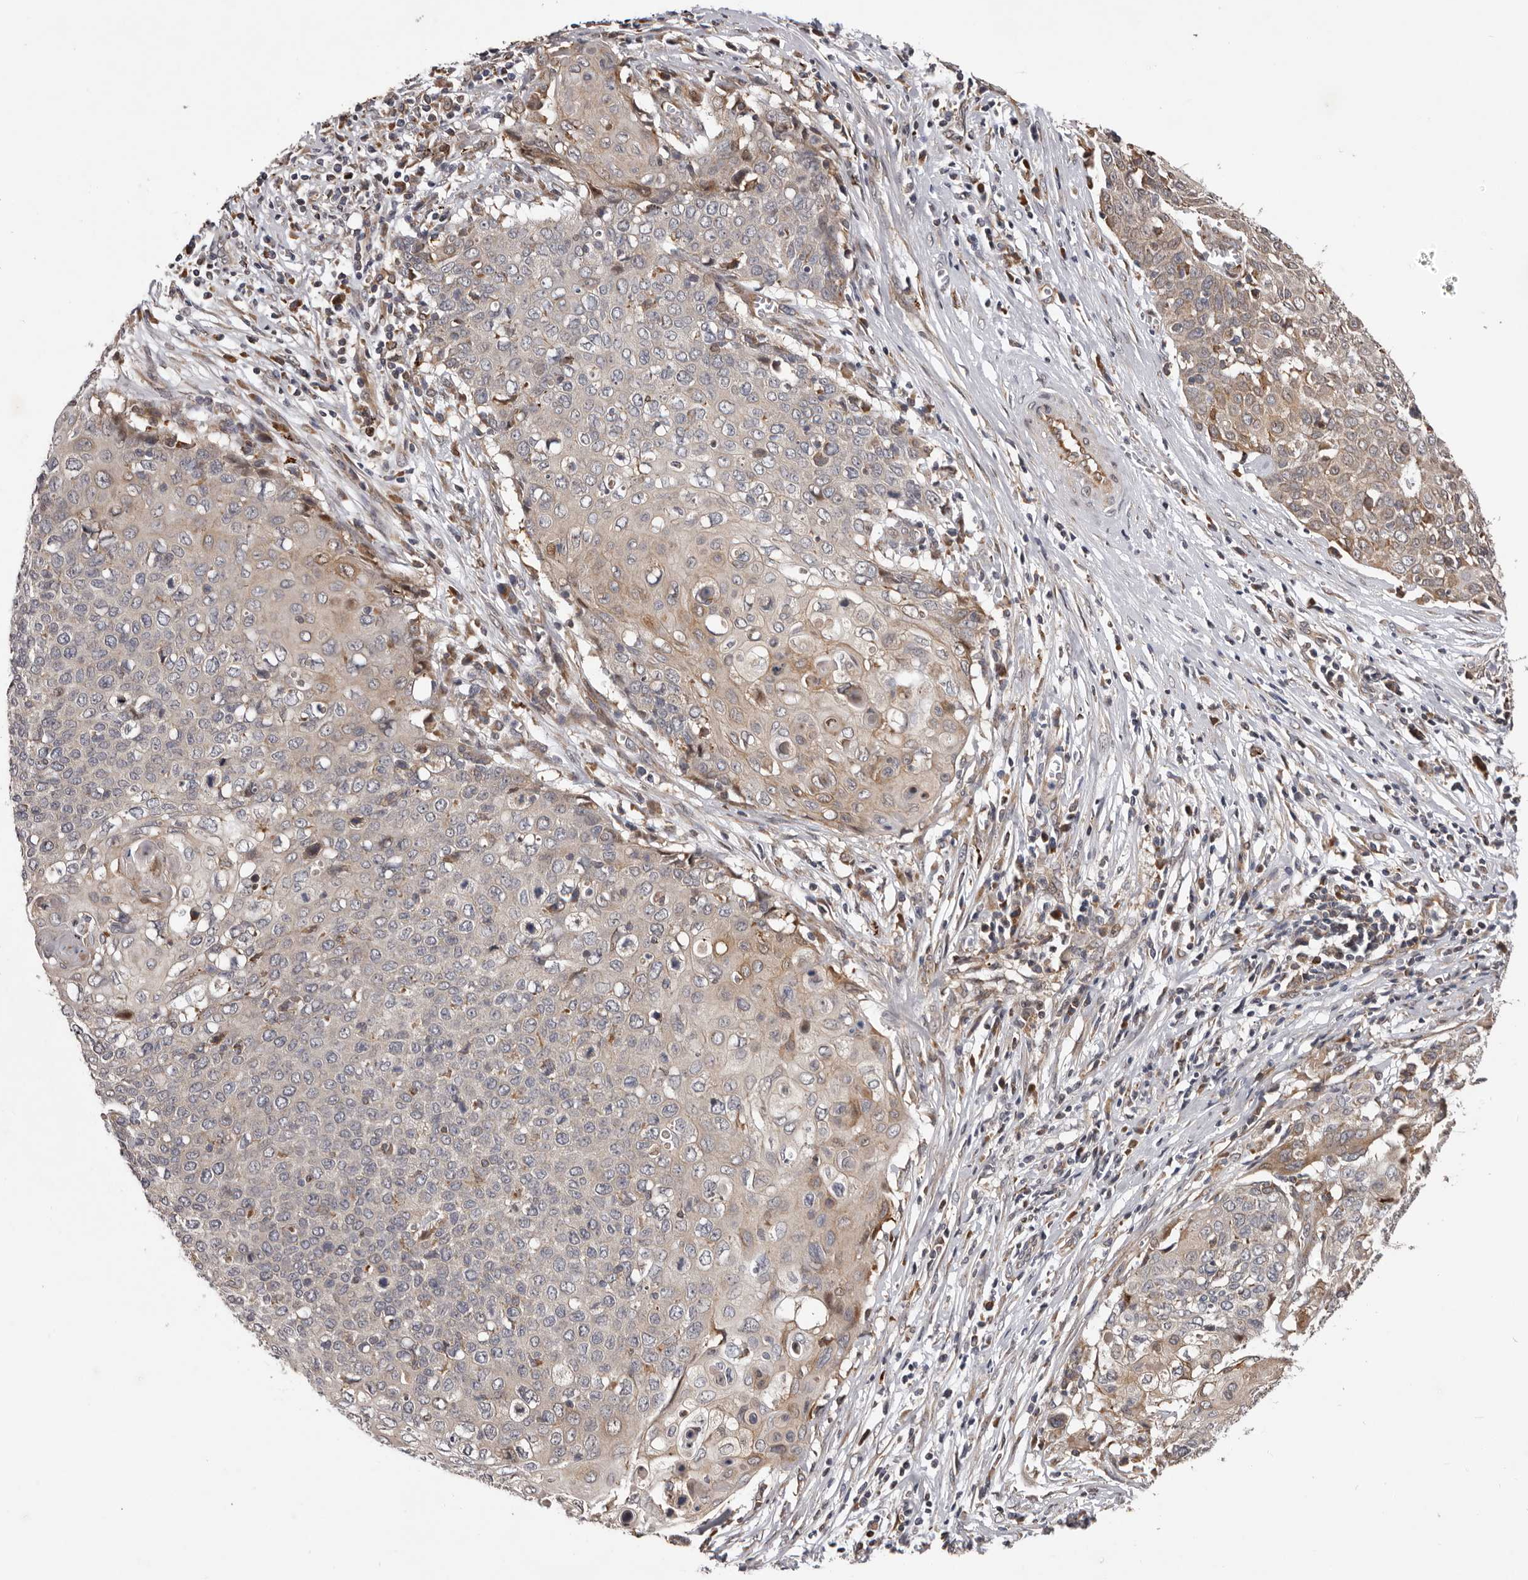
{"staining": {"intensity": "weak", "quantity": "25%-75%", "location": "cytoplasmic/membranous"}, "tissue": "cervical cancer", "cell_type": "Tumor cells", "image_type": "cancer", "snomed": [{"axis": "morphology", "description": "Squamous cell carcinoma, NOS"}, {"axis": "topography", "description": "Cervix"}], "caption": "Cervical squamous cell carcinoma stained for a protein (brown) exhibits weak cytoplasmic/membranous positive positivity in about 25%-75% of tumor cells.", "gene": "GADD45B", "patient": {"sex": "female", "age": 39}}